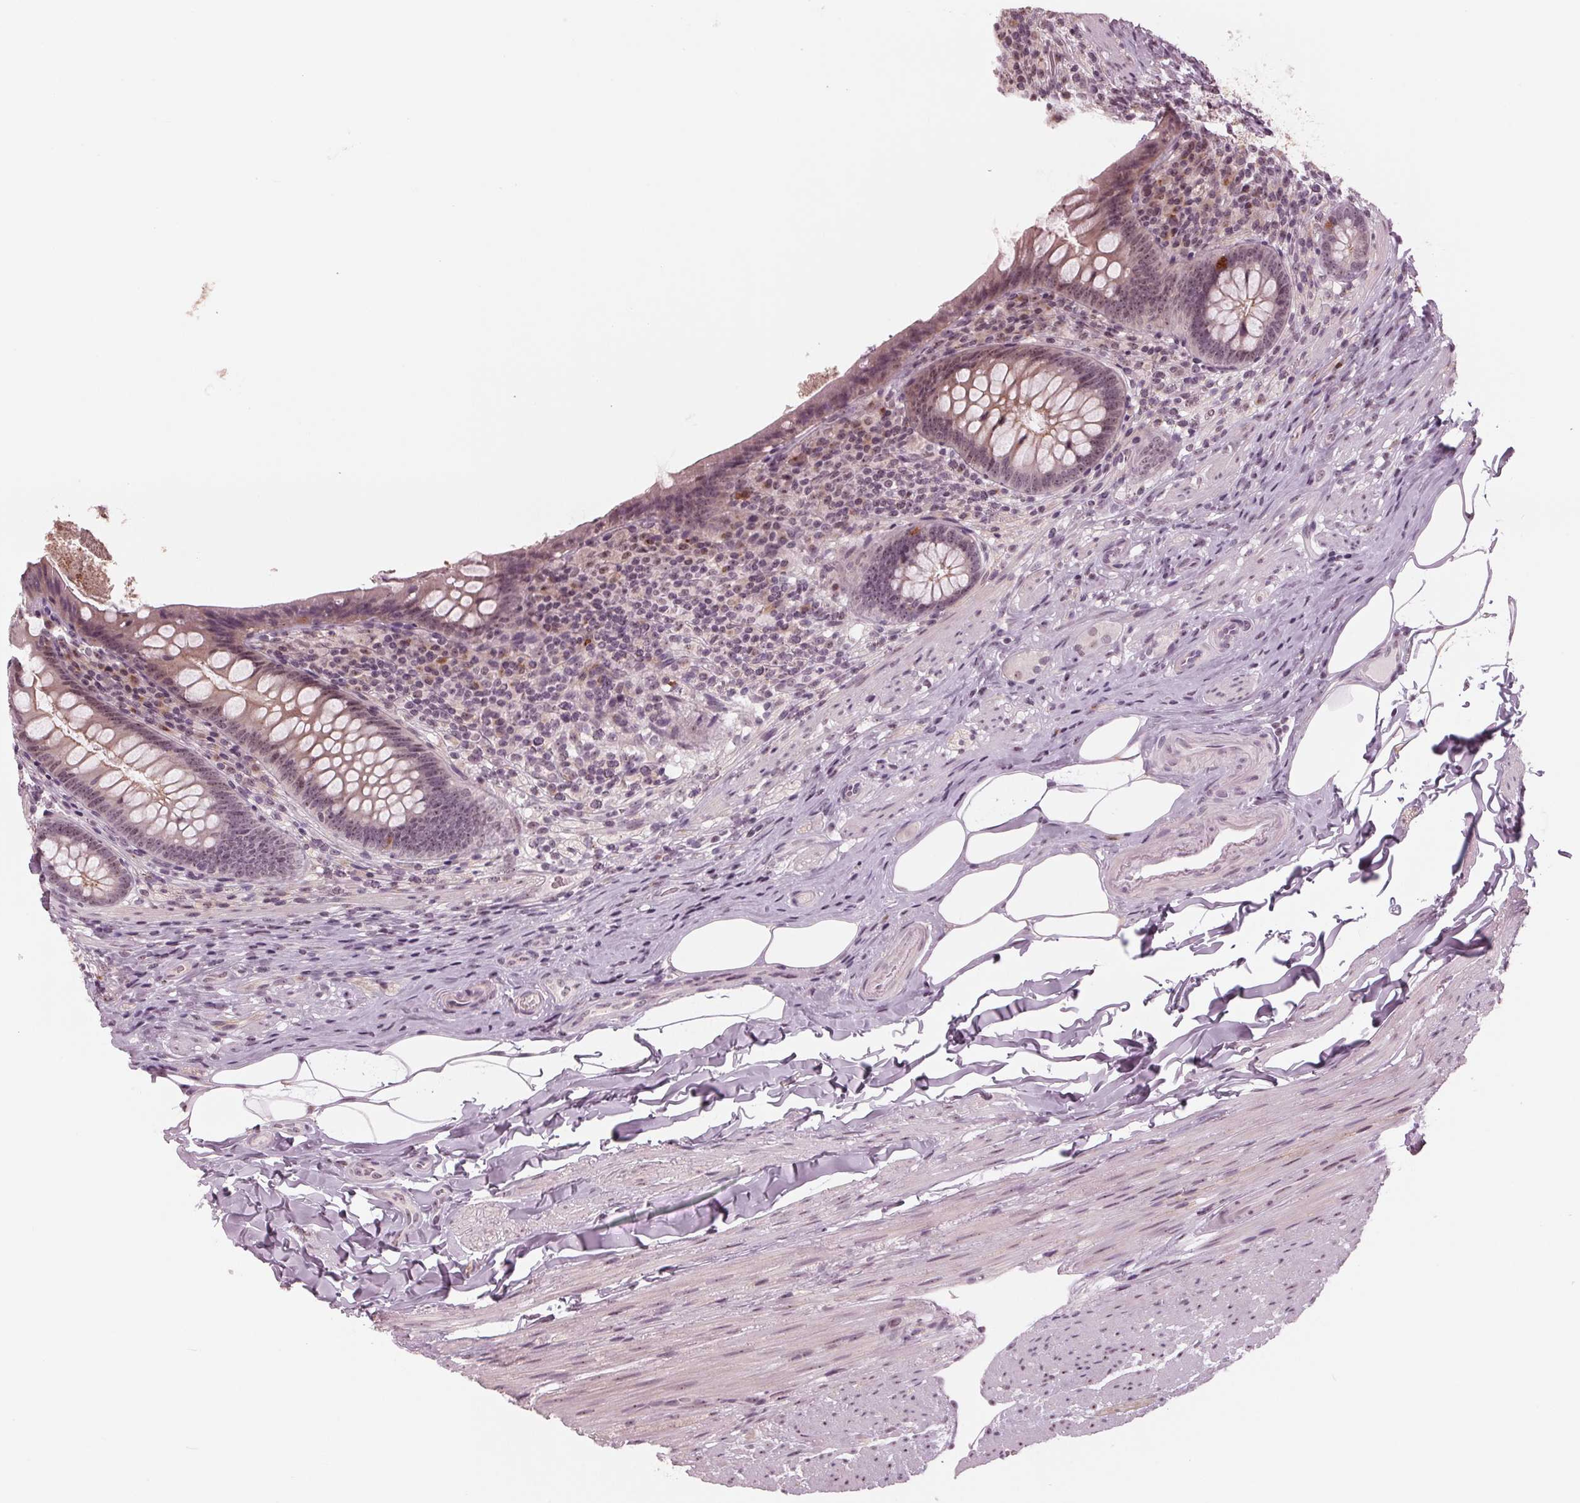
{"staining": {"intensity": "weak", "quantity": "25%-75%", "location": "cytoplasmic/membranous"}, "tissue": "appendix", "cell_type": "Glandular cells", "image_type": "normal", "snomed": [{"axis": "morphology", "description": "Normal tissue, NOS"}, {"axis": "topography", "description": "Appendix"}], "caption": "Immunohistochemical staining of benign human appendix displays 25%-75% levels of weak cytoplasmic/membranous protein positivity in about 25%-75% of glandular cells.", "gene": "SLX4", "patient": {"sex": "male", "age": 47}}